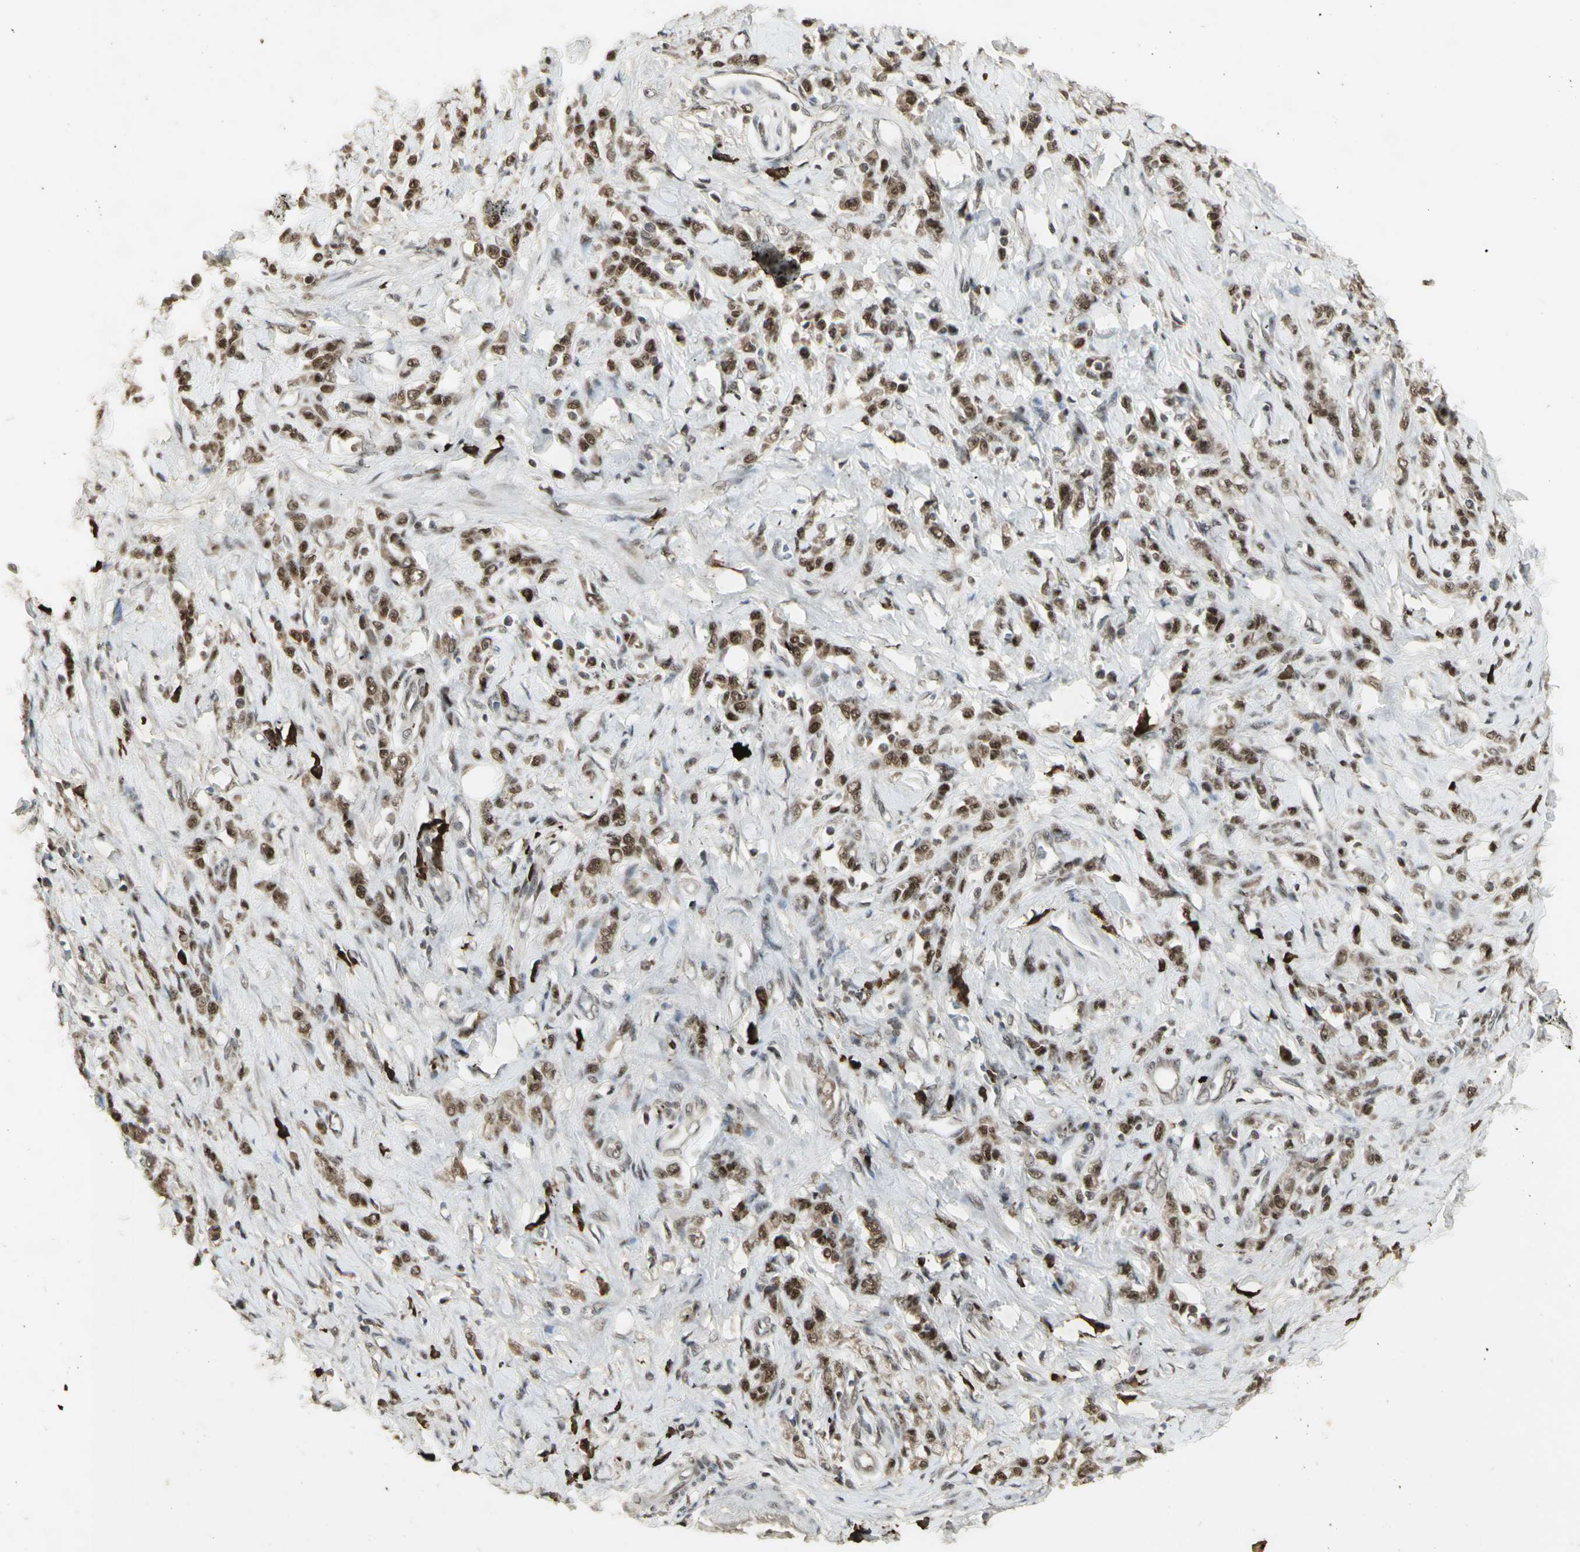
{"staining": {"intensity": "moderate", "quantity": ">75%", "location": "nuclear"}, "tissue": "stomach cancer", "cell_type": "Tumor cells", "image_type": "cancer", "snomed": [{"axis": "morphology", "description": "Adenocarcinoma, NOS"}, {"axis": "topography", "description": "Stomach"}], "caption": "The histopathology image displays immunohistochemical staining of stomach cancer (adenocarcinoma). There is moderate nuclear positivity is identified in approximately >75% of tumor cells.", "gene": "CCNT1", "patient": {"sex": "male", "age": 82}}